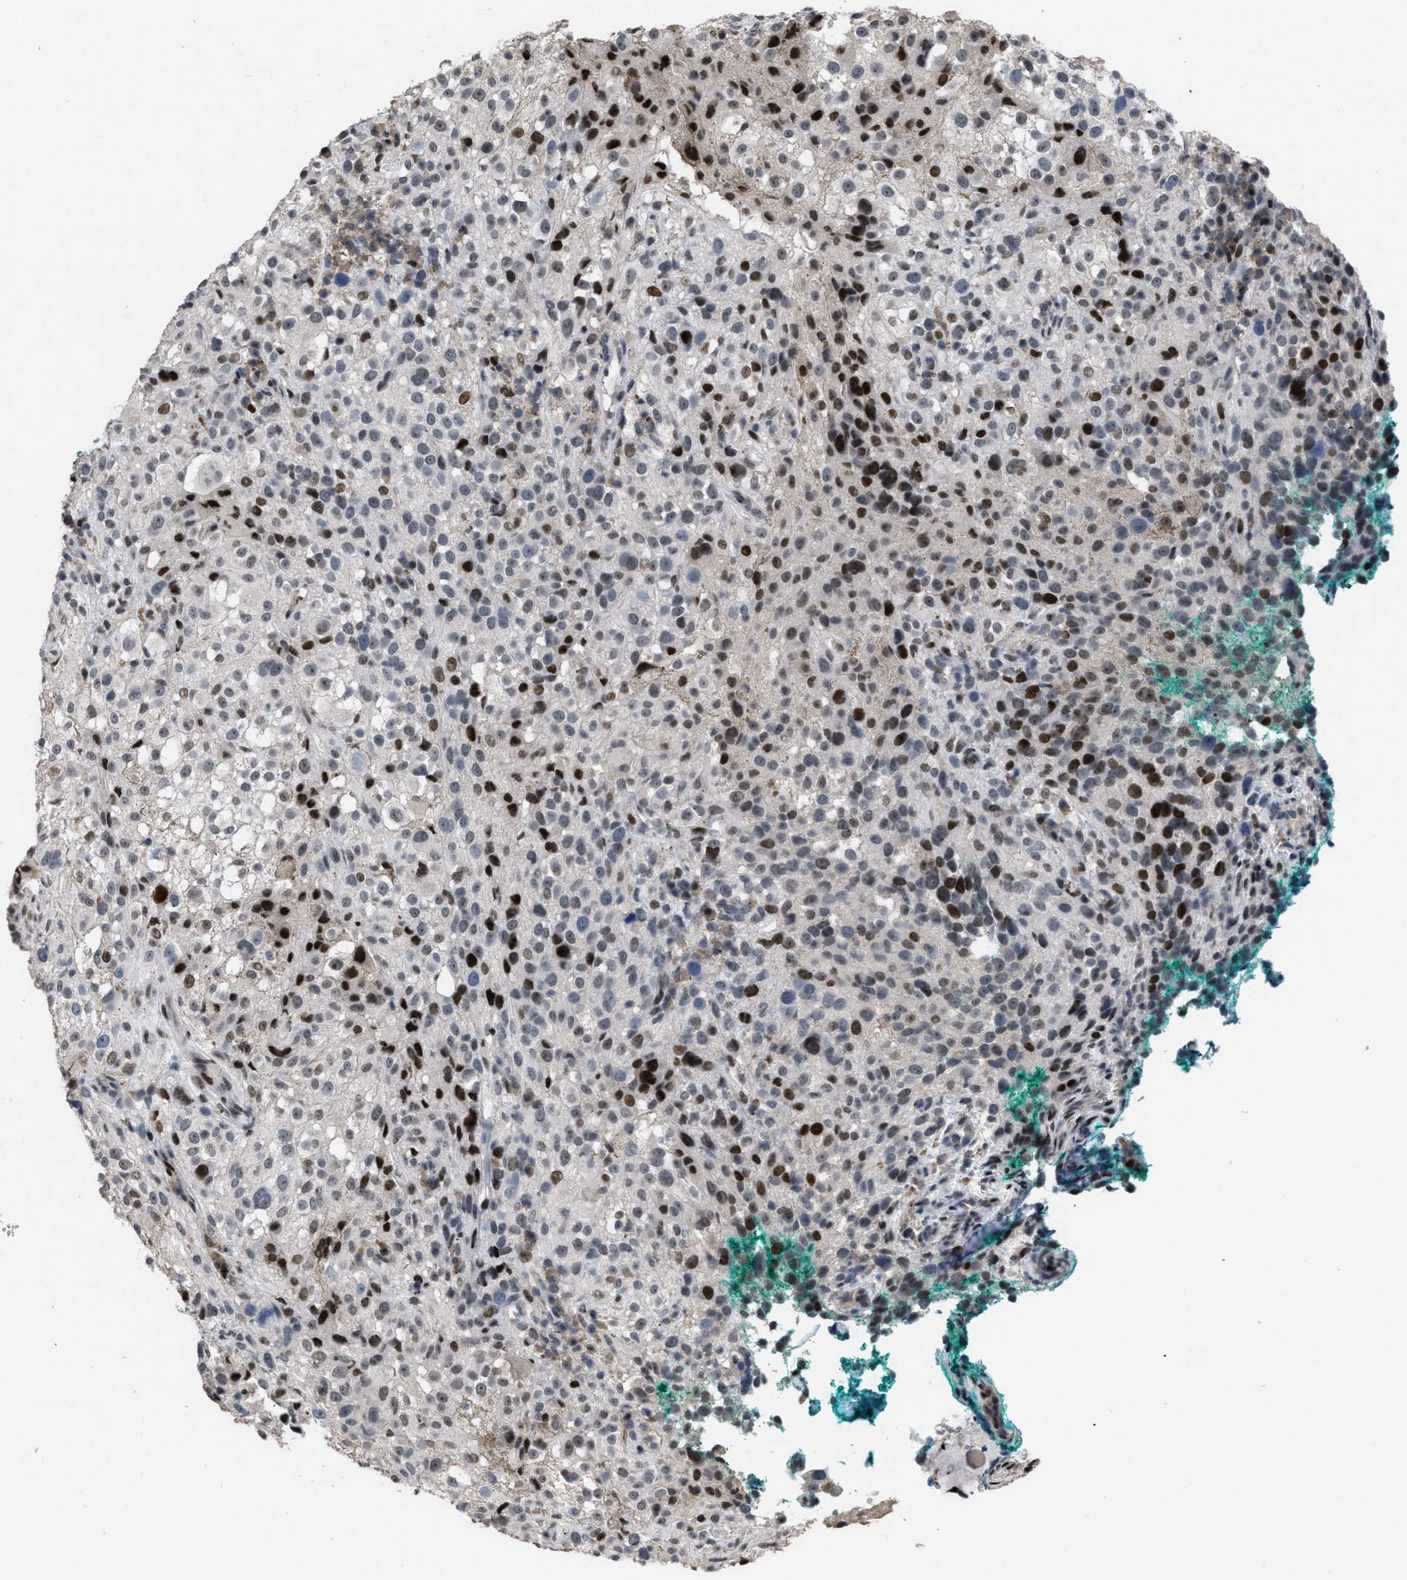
{"staining": {"intensity": "strong", "quantity": "25%-75%", "location": "nuclear"}, "tissue": "melanoma", "cell_type": "Tumor cells", "image_type": "cancer", "snomed": [{"axis": "morphology", "description": "Necrosis, NOS"}, {"axis": "morphology", "description": "Malignant melanoma, NOS"}, {"axis": "topography", "description": "Skin"}], "caption": "Brown immunohistochemical staining in malignant melanoma demonstrates strong nuclear staining in approximately 25%-75% of tumor cells.", "gene": "SETDB1", "patient": {"sex": "female", "age": 87}}